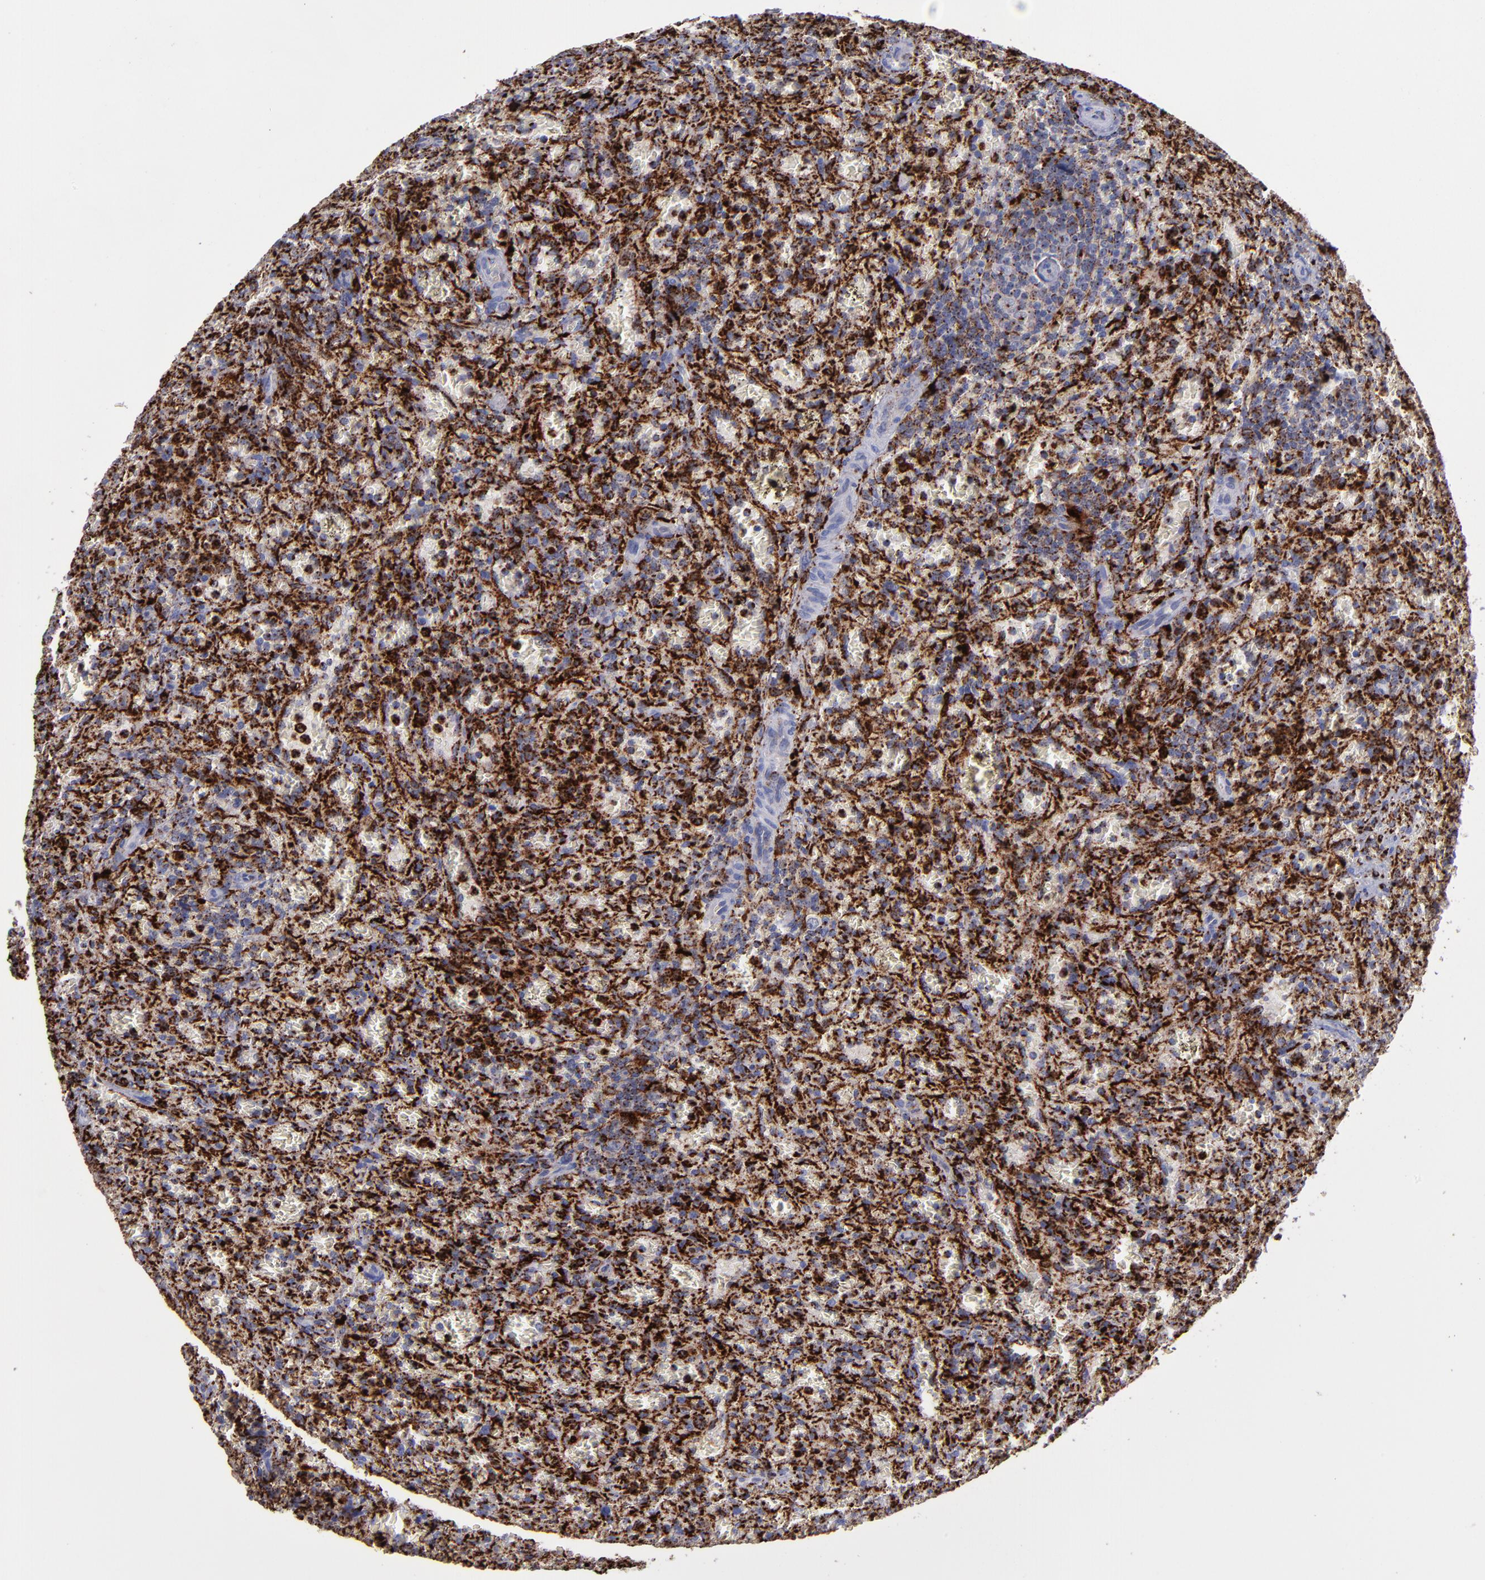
{"staining": {"intensity": "moderate", "quantity": ">75%", "location": "cytoplasmic/membranous"}, "tissue": "lymphoma", "cell_type": "Tumor cells", "image_type": "cancer", "snomed": [{"axis": "morphology", "description": "Malignant lymphoma, non-Hodgkin's type, Low grade"}, {"axis": "topography", "description": "Spleen"}], "caption": "Protein analysis of malignant lymphoma, non-Hodgkin's type (low-grade) tissue demonstrates moderate cytoplasmic/membranous staining in approximately >75% of tumor cells. The staining is performed using DAB brown chromogen to label protein expression. The nuclei are counter-stained blue using hematoxylin.", "gene": "CTSS", "patient": {"sex": "female", "age": 64}}